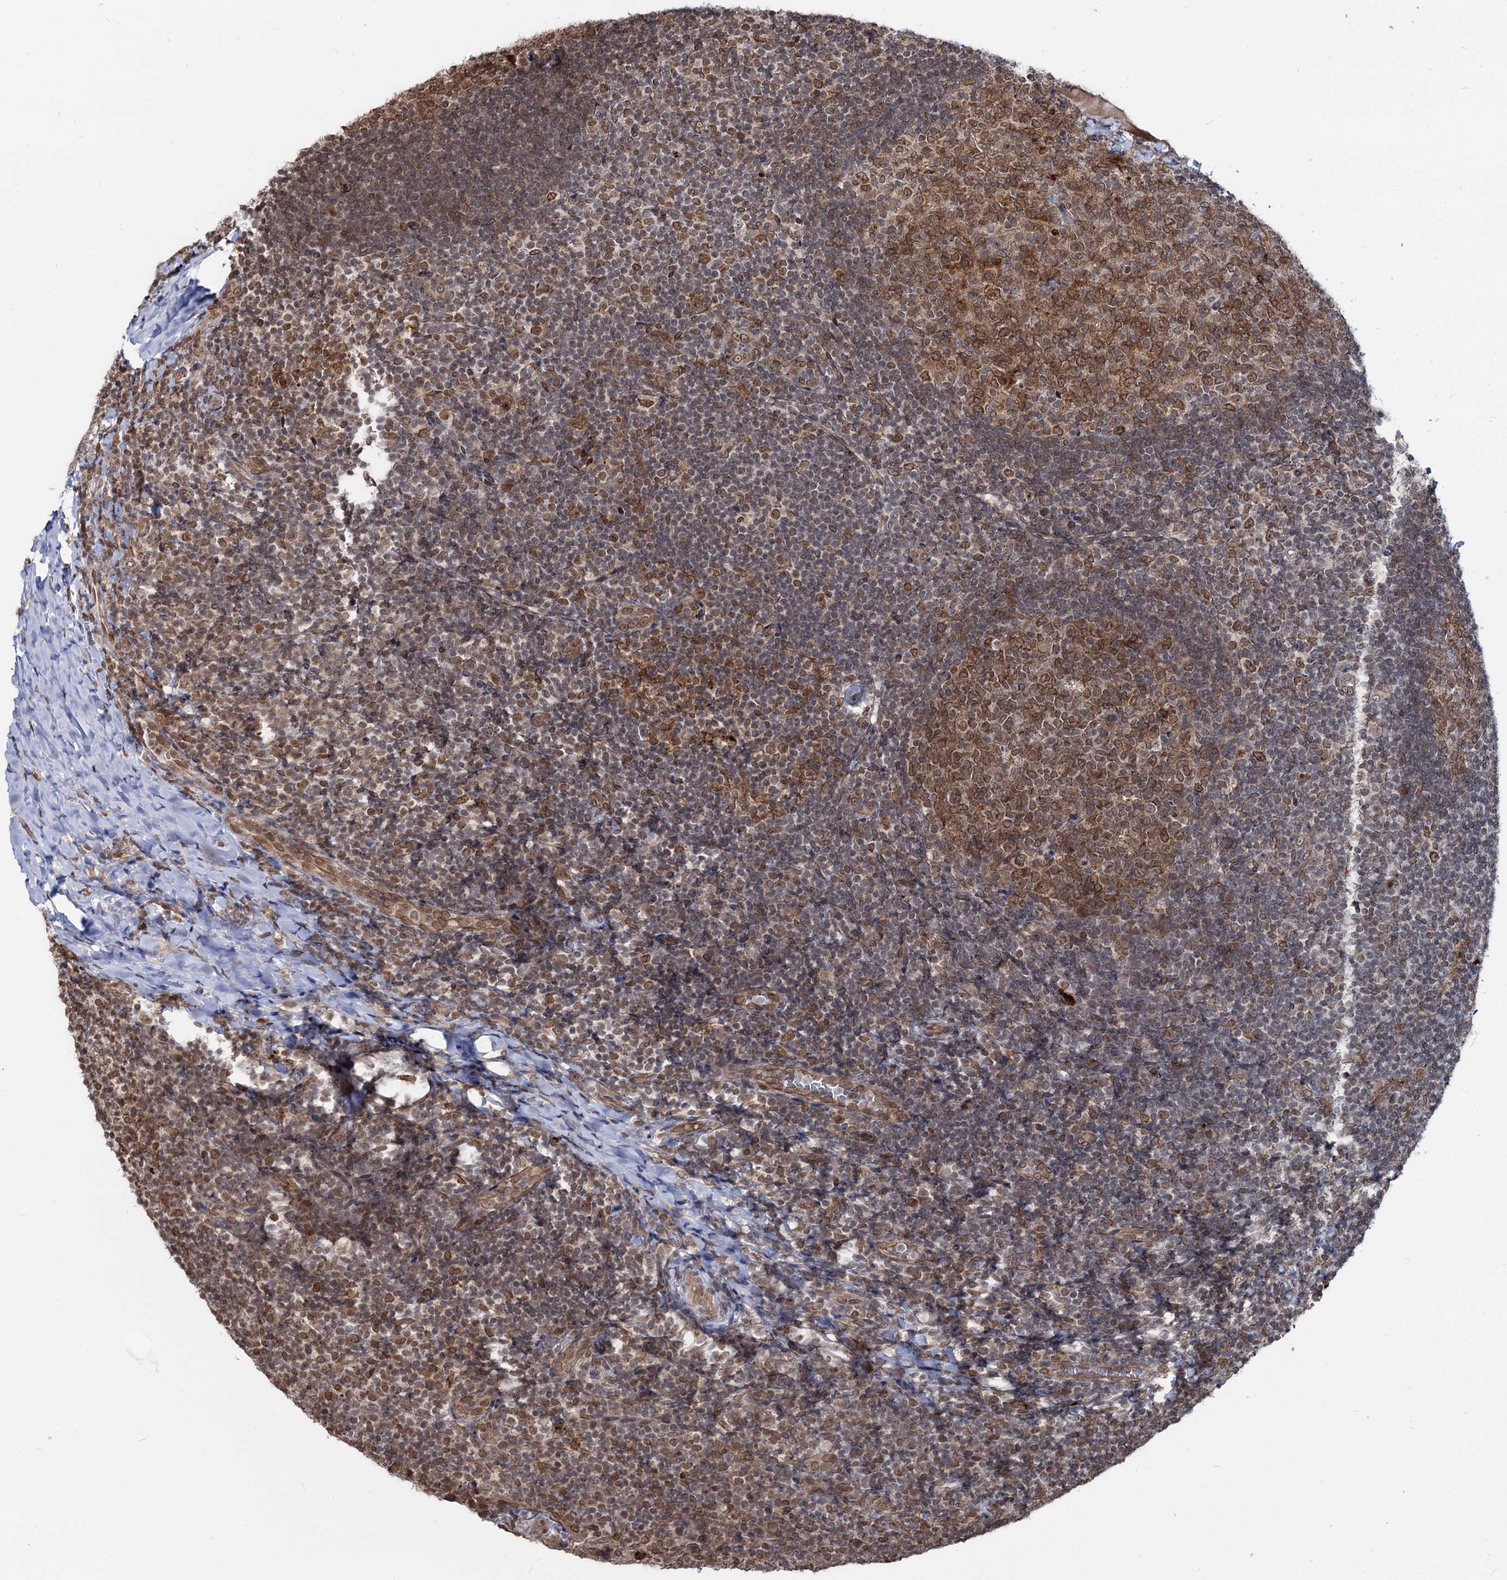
{"staining": {"intensity": "moderate", "quantity": ">75%", "location": "cytoplasmic/membranous,nuclear"}, "tissue": "tonsil", "cell_type": "Germinal center cells", "image_type": "normal", "snomed": [{"axis": "morphology", "description": "Normal tissue, NOS"}, {"axis": "topography", "description": "Tonsil"}], "caption": "The immunohistochemical stain labels moderate cytoplasmic/membranous,nuclear positivity in germinal center cells of unremarkable tonsil. The protein of interest is shown in brown color, while the nuclei are stained blue.", "gene": "RNF6", "patient": {"sex": "male", "age": 17}}